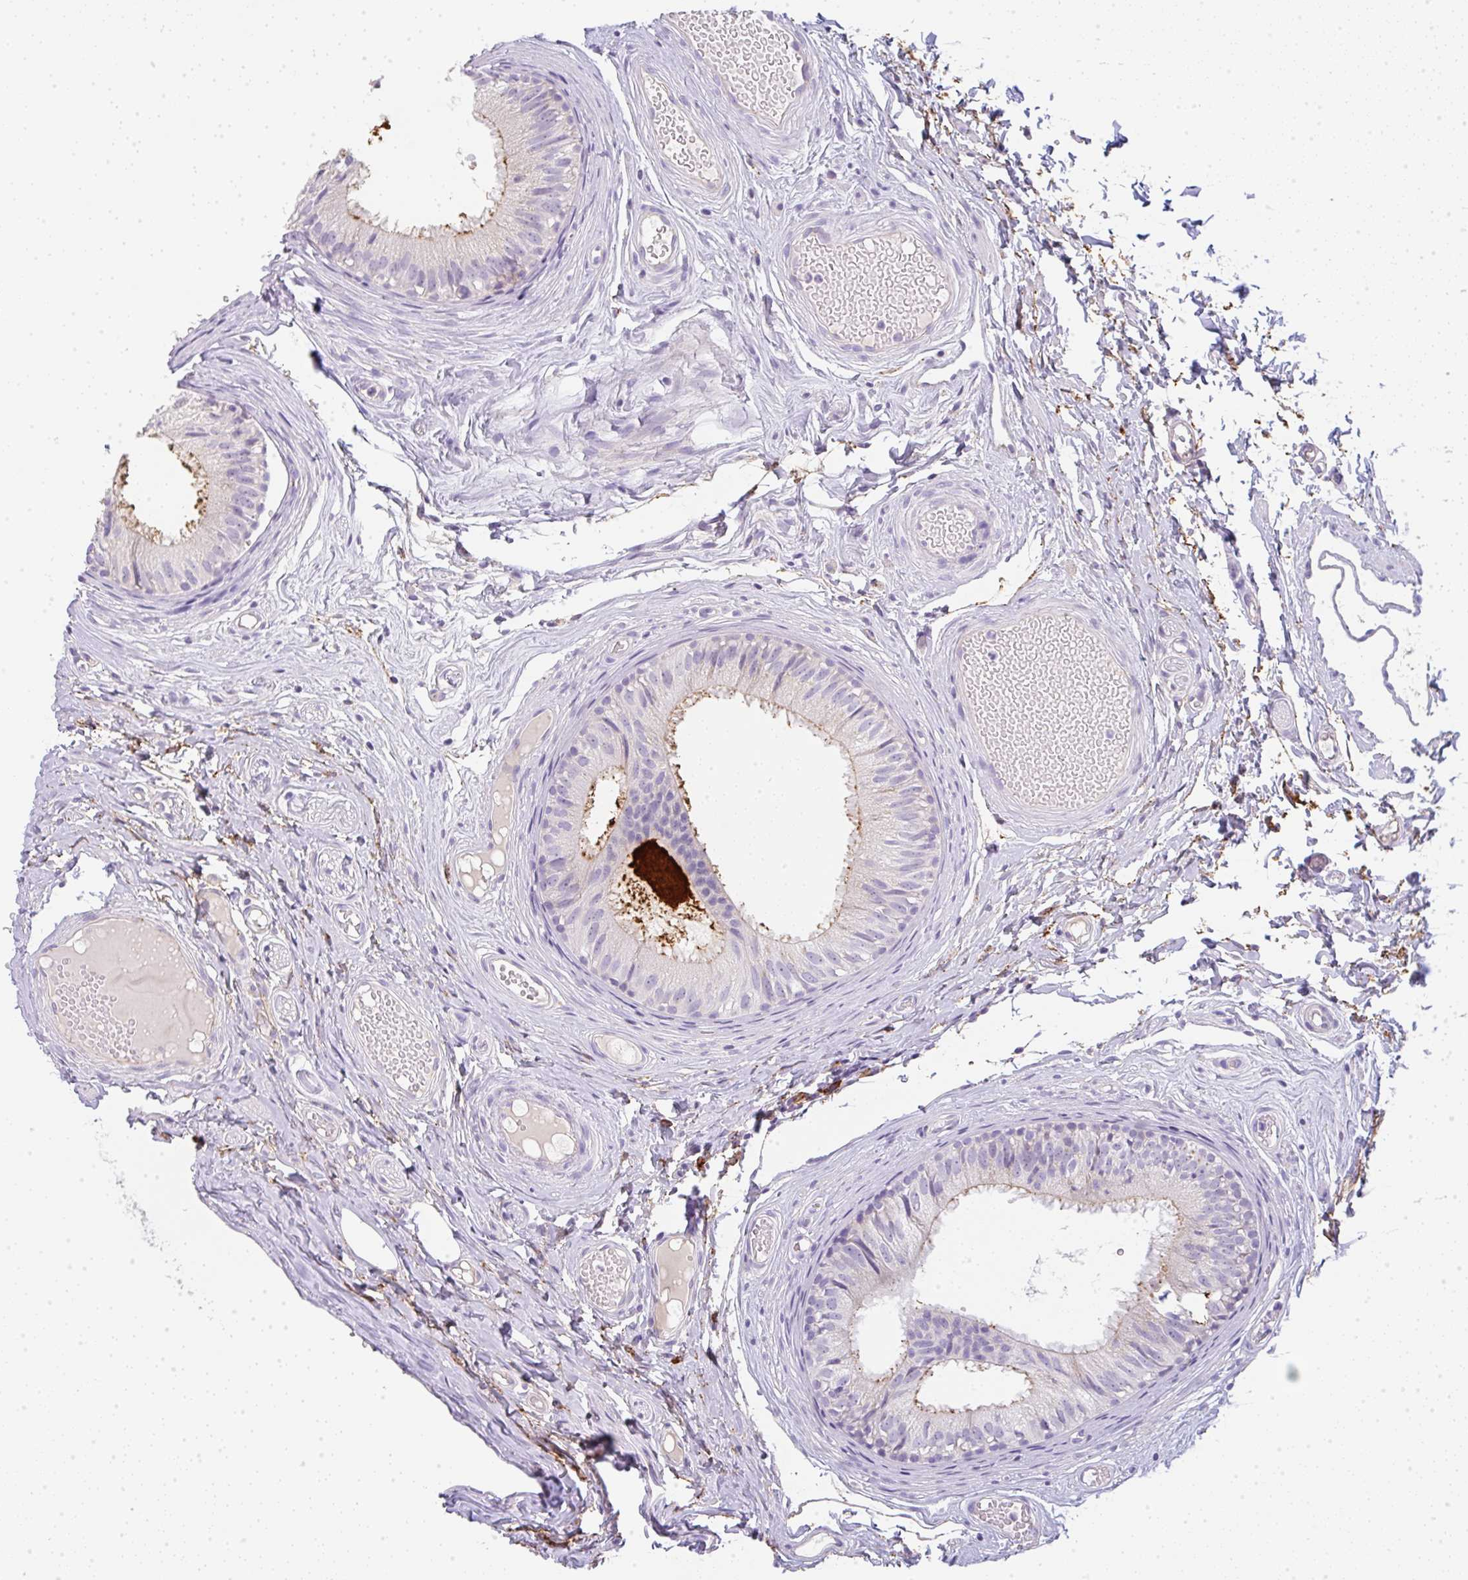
{"staining": {"intensity": "moderate", "quantity": "<25%", "location": "cytoplasmic/membranous"}, "tissue": "epididymis", "cell_type": "Glandular cells", "image_type": "normal", "snomed": [{"axis": "morphology", "description": "Normal tissue, NOS"}, {"axis": "morphology", "description": "Seminoma, NOS"}, {"axis": "topography", "description": "Testis"}, {"axis": "topography", "description": "Epididymis"}], "caption": "Protein staining demonstrates moderate cytoplasmic/membranous positivity in approximately <25% of glandular cells in normal epididymis. Using DAB (3,3'-diaminobenzidine) (brown) and hematoxylin (blue) stains, captured at high magnification using brightfield microscopy.", "gene": "LPAR4", "patient": {"sex": "male", "age": 34}}